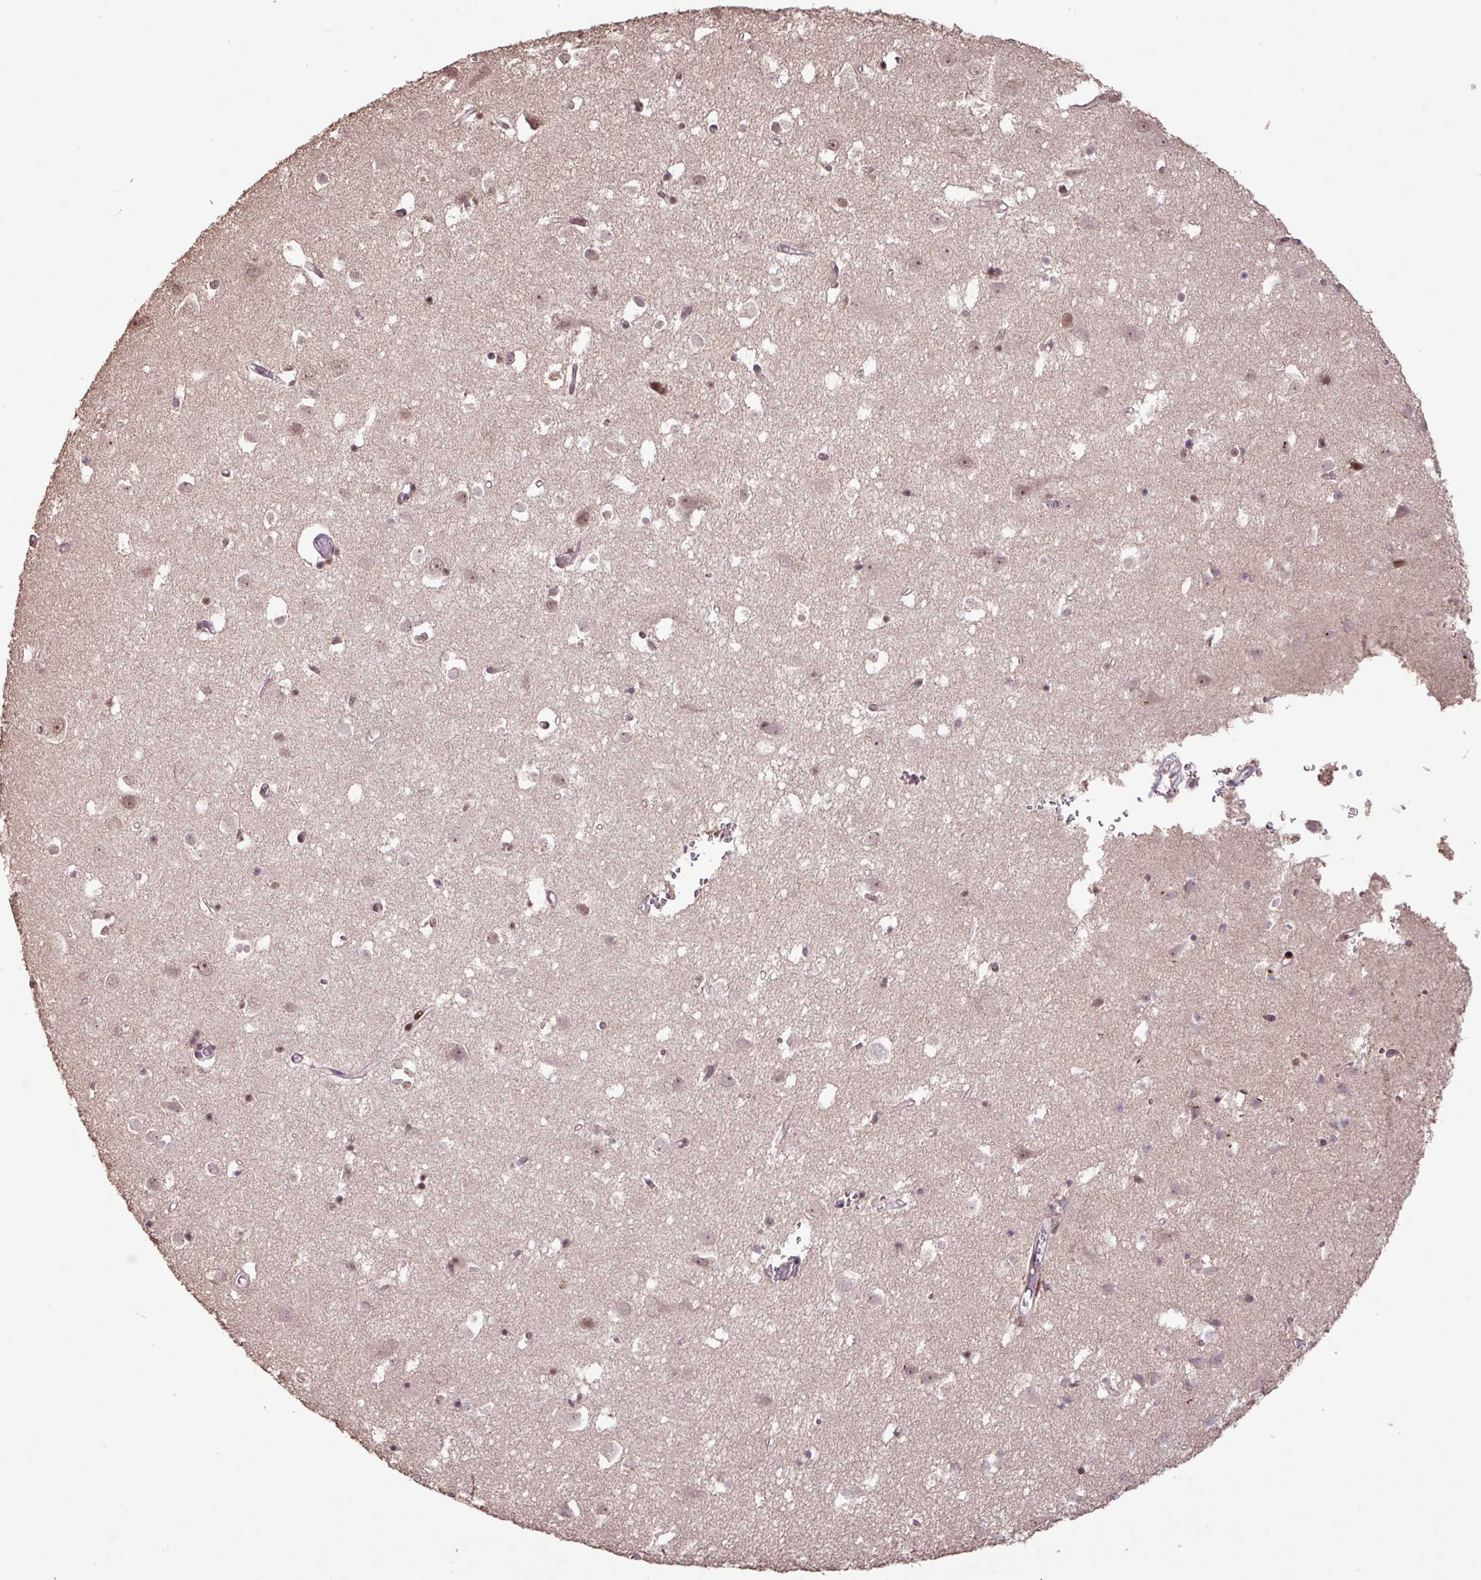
{"staining": {"intensity": "weak", "quantity": ">75%", "location": "nuclear"}, "tissue": "cerebral cortex", "cell_type": "Endothelial cells", "image_type": "normal", "snomed": [{"axis": "morphology", "description": "Normal tissue, NOS"}, {"axis": "topography", "description": "Cerebral cortex"}], "caption": "A low amount of weak nuclear expression is seen in approximately >75% of endothelial cells in unremarkable cerebral cortex. Immunohistochemistry stains the protein of interest in brown and the nuclei are stained blue.", "gene": "ZNF709", "patient": {"sex": "male", "age": 70}}